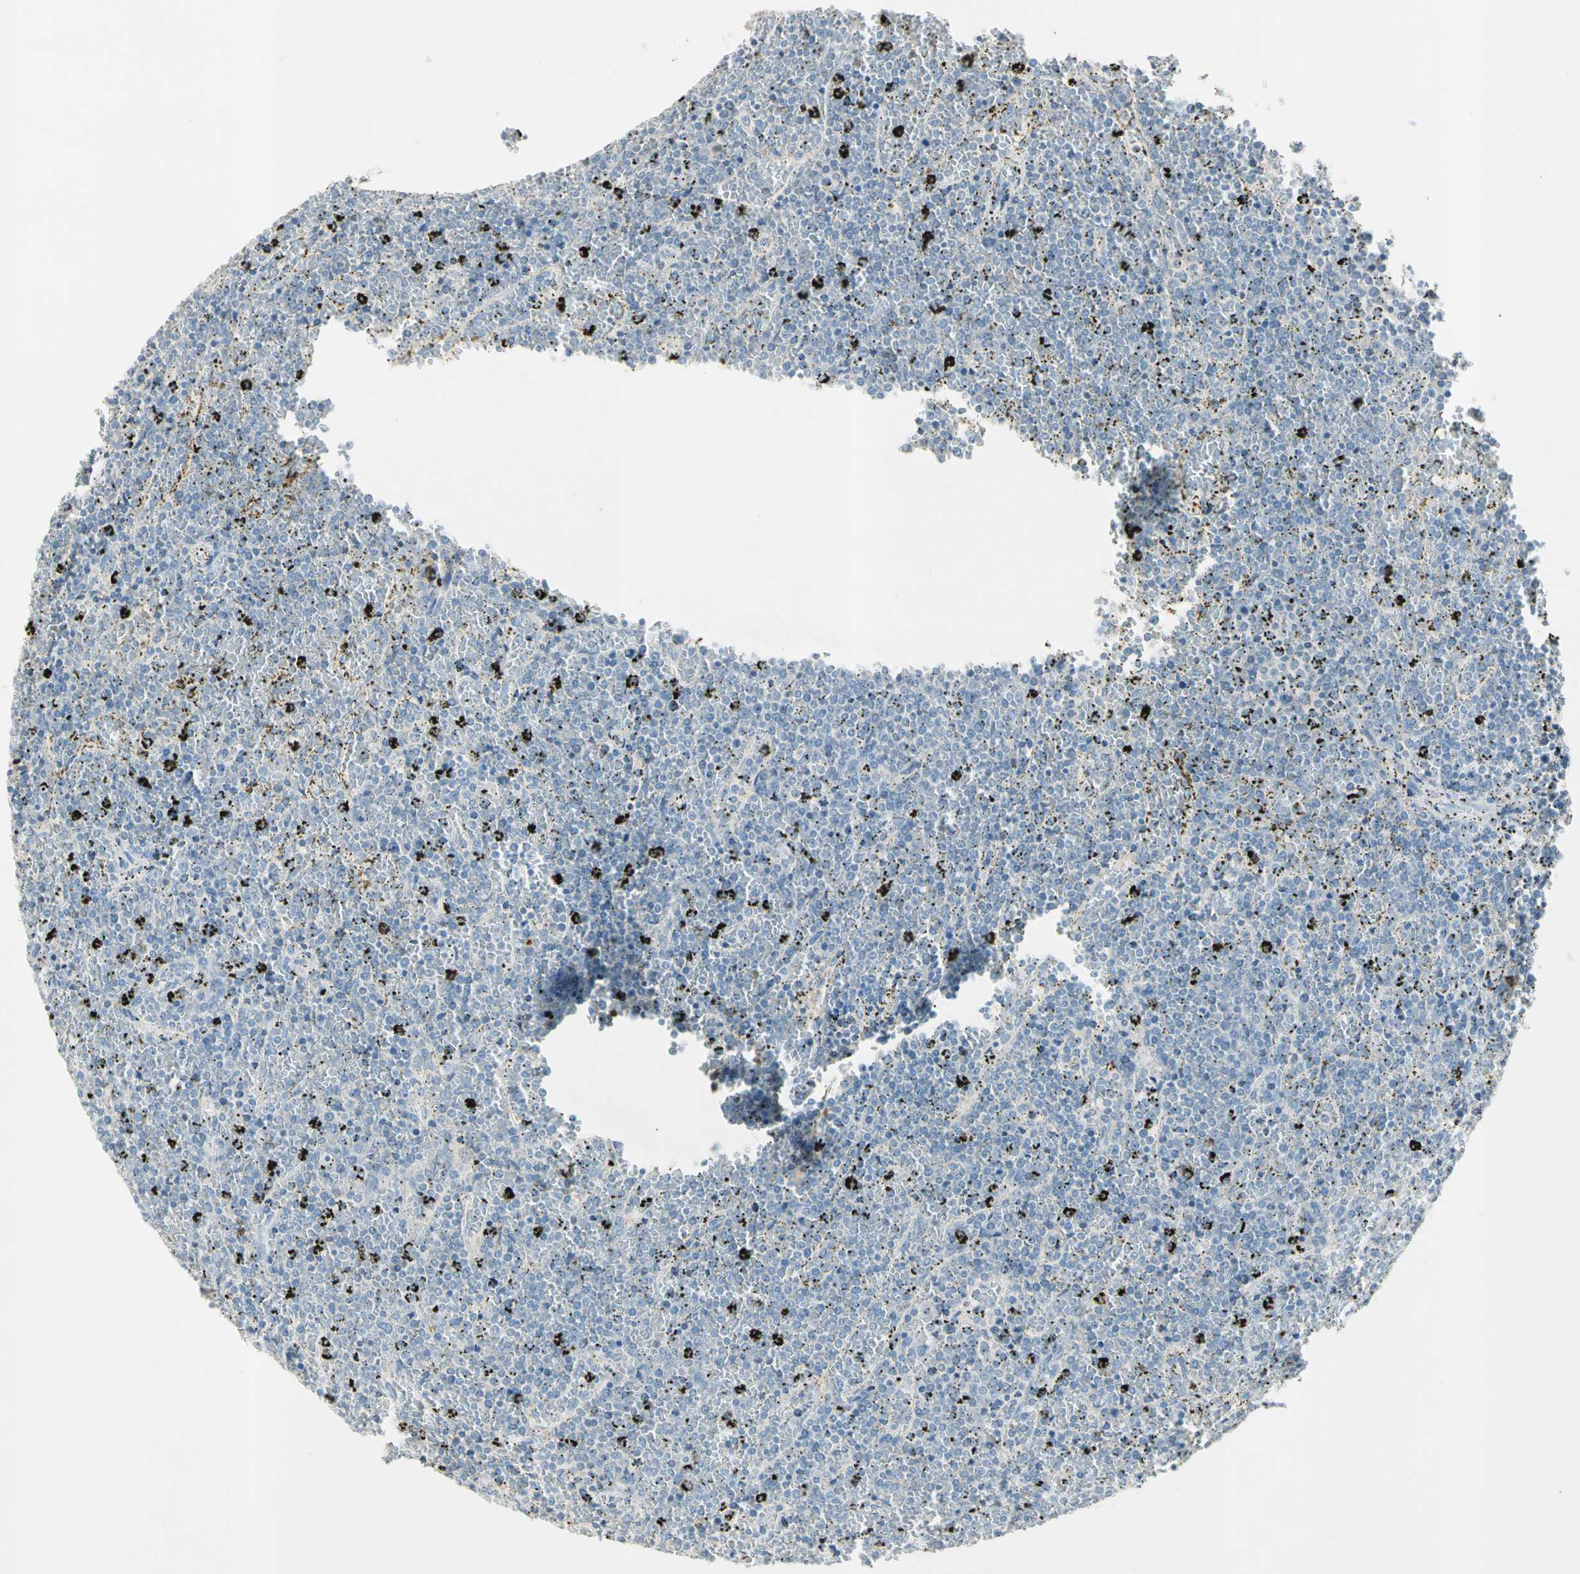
{"staining": {"intensity": "negative", "quantity": "none", "location": "none"}, "tissue": "lymphoma", "cell_type": "Tumor cells", "image_type": "cancer", "snomed": [{"axis": "morphology", "description": "Malignant lymphoma, non-Hodgkin's type, Low grade"}, {"axis": "topography", "description": "Spleen"}], "caption": "Malignant lymphoma, non-Hodgkin's type (low-grade) stained for a protein using immunohistochemistry (IHC) shows no staining tumor cells.", "gene": "SERPIND1", "patient": {"sex": "female", "age": 77}}